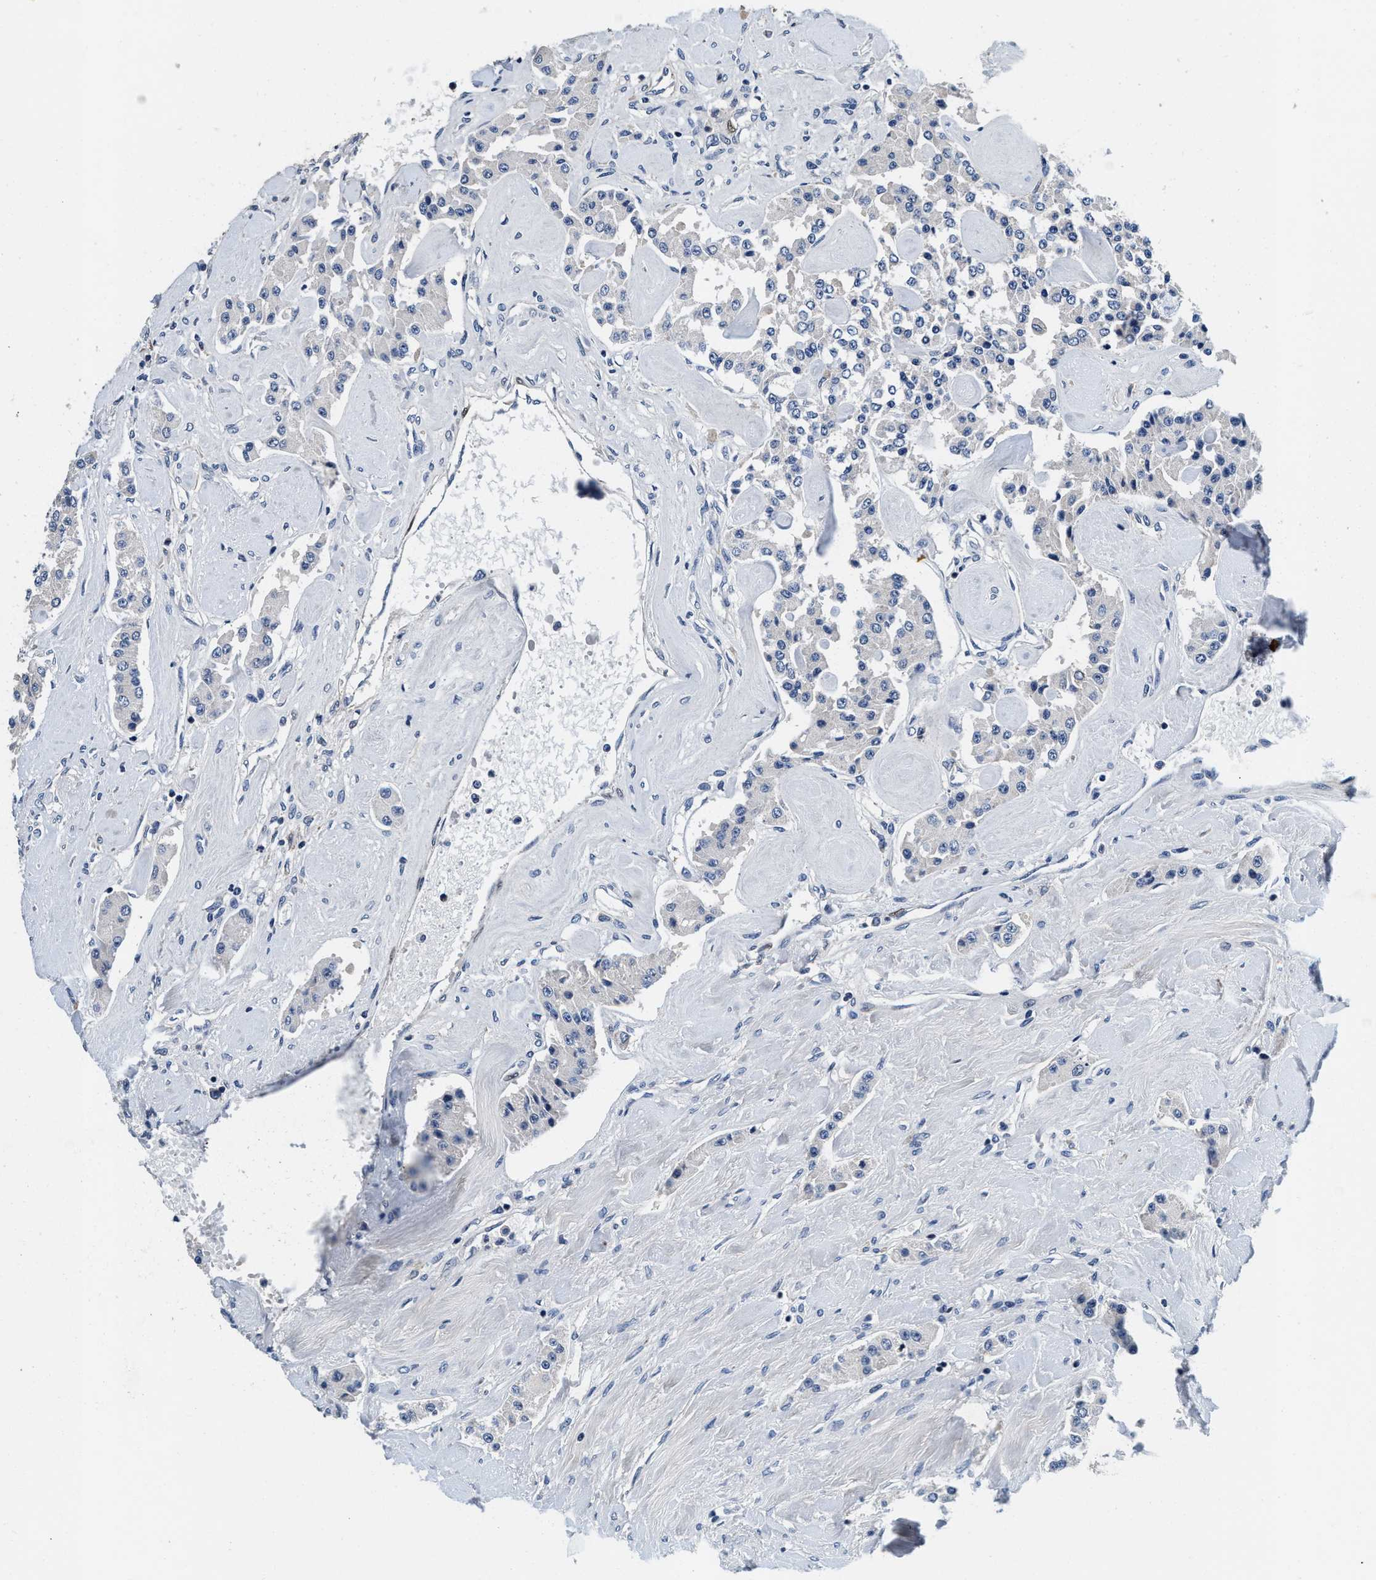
{"staining": {"intensity": "weak", "quantity": "<25%", "location": "cytoplasmic/membranous"}, "tissue": "carcinoid", "cell_type": "Tumor cells", "image_type": "cancer", "snomed": [{"axis": "morphology", "description": "Carcinoid, malignant, NOS"}, {"axis": "topography", "description": "Pancreas"}], "caption": "The image shows no staining of tumor cells in malignant carcinoid.", "gene": "ANKIB1", "patient": {"sex": "male", "age": 41}}